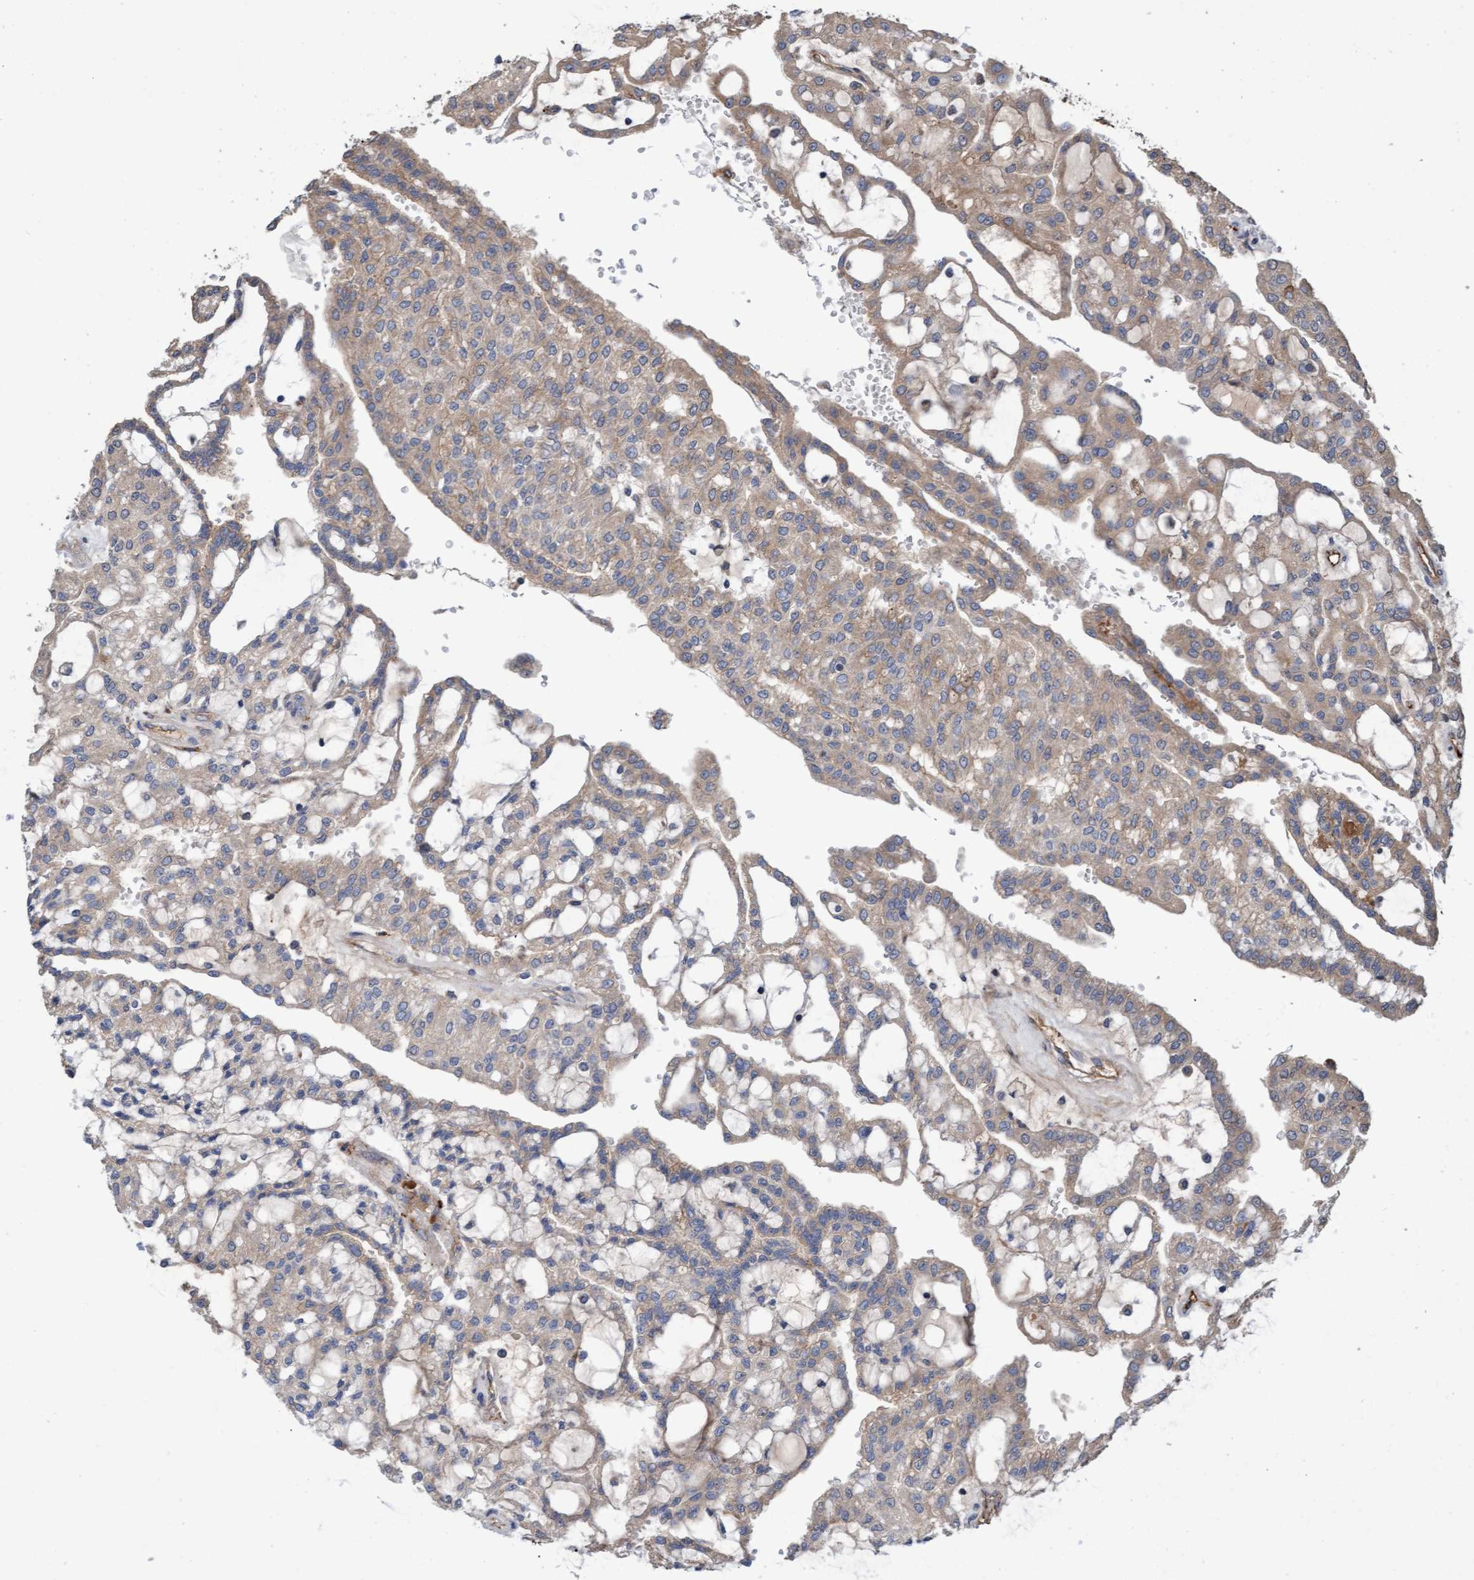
{"staining": {"intensity": "weak", "quantity": ">75%", "location": "cytoplasmic/membranous"}, "tissue": "renal cancer", "cell_type": "Tumor cells", "image_type": "cancer", "snomed": [{"axis": "morphology", "description": "Adenocarcinoma, NOS"}, {"axis": "topography", "description": "Kidney"}], "caption": "An IHC histopathology image of neoplastic tissue is shown. Protein staining in brown labels weak cytoplasmic/membranous positivity in renal cancer (adenocarcinoma) within tumor cells. (Brightfield microscopy of DAB IHC at high magnification).", "gene": "DDHD2", "patient": {"sex": "male", "age": 63}}